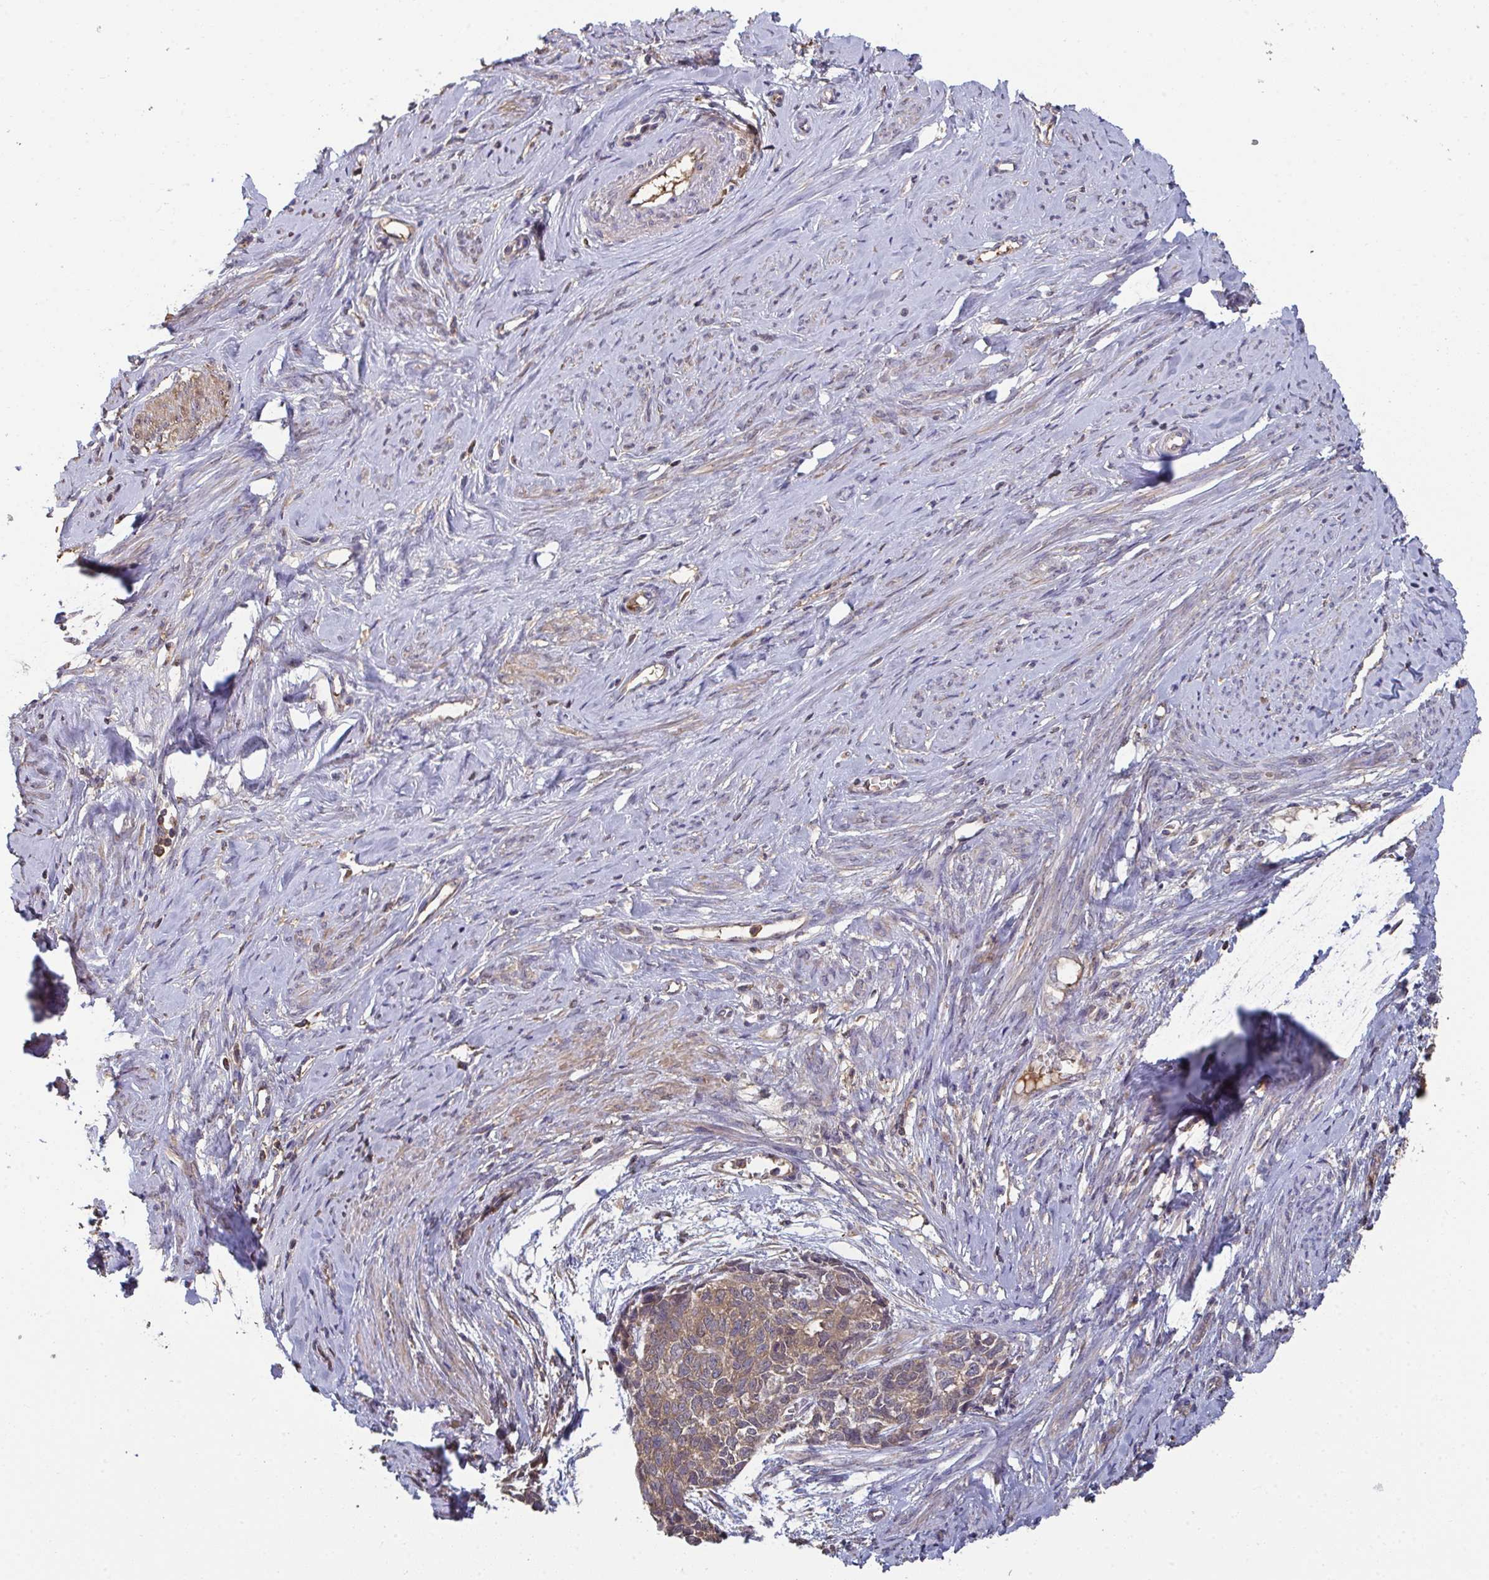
{"staining": {"intensity": "moderate", "quantity": "25%-75%", "location": "cytoplasmic/membranous"}, "tissue": "cervical cancer", "cell_type": "Tumor cells", "image_type": "cancer", "snomed": [{"axis": "morphology", "description": "Squamous cell carcinoma, NOS"}, {"axis": "topography", "description": "Cervix"}], "caption": "A high-resolution histopathology image shows IHC staining of cervical cancer, which reveals moderate cytoplasmic/membranous expression in approximately 25%-75% of tumor cells.", "gene": "TTC9C", "patient": {"sex": "female", "age": 63}}